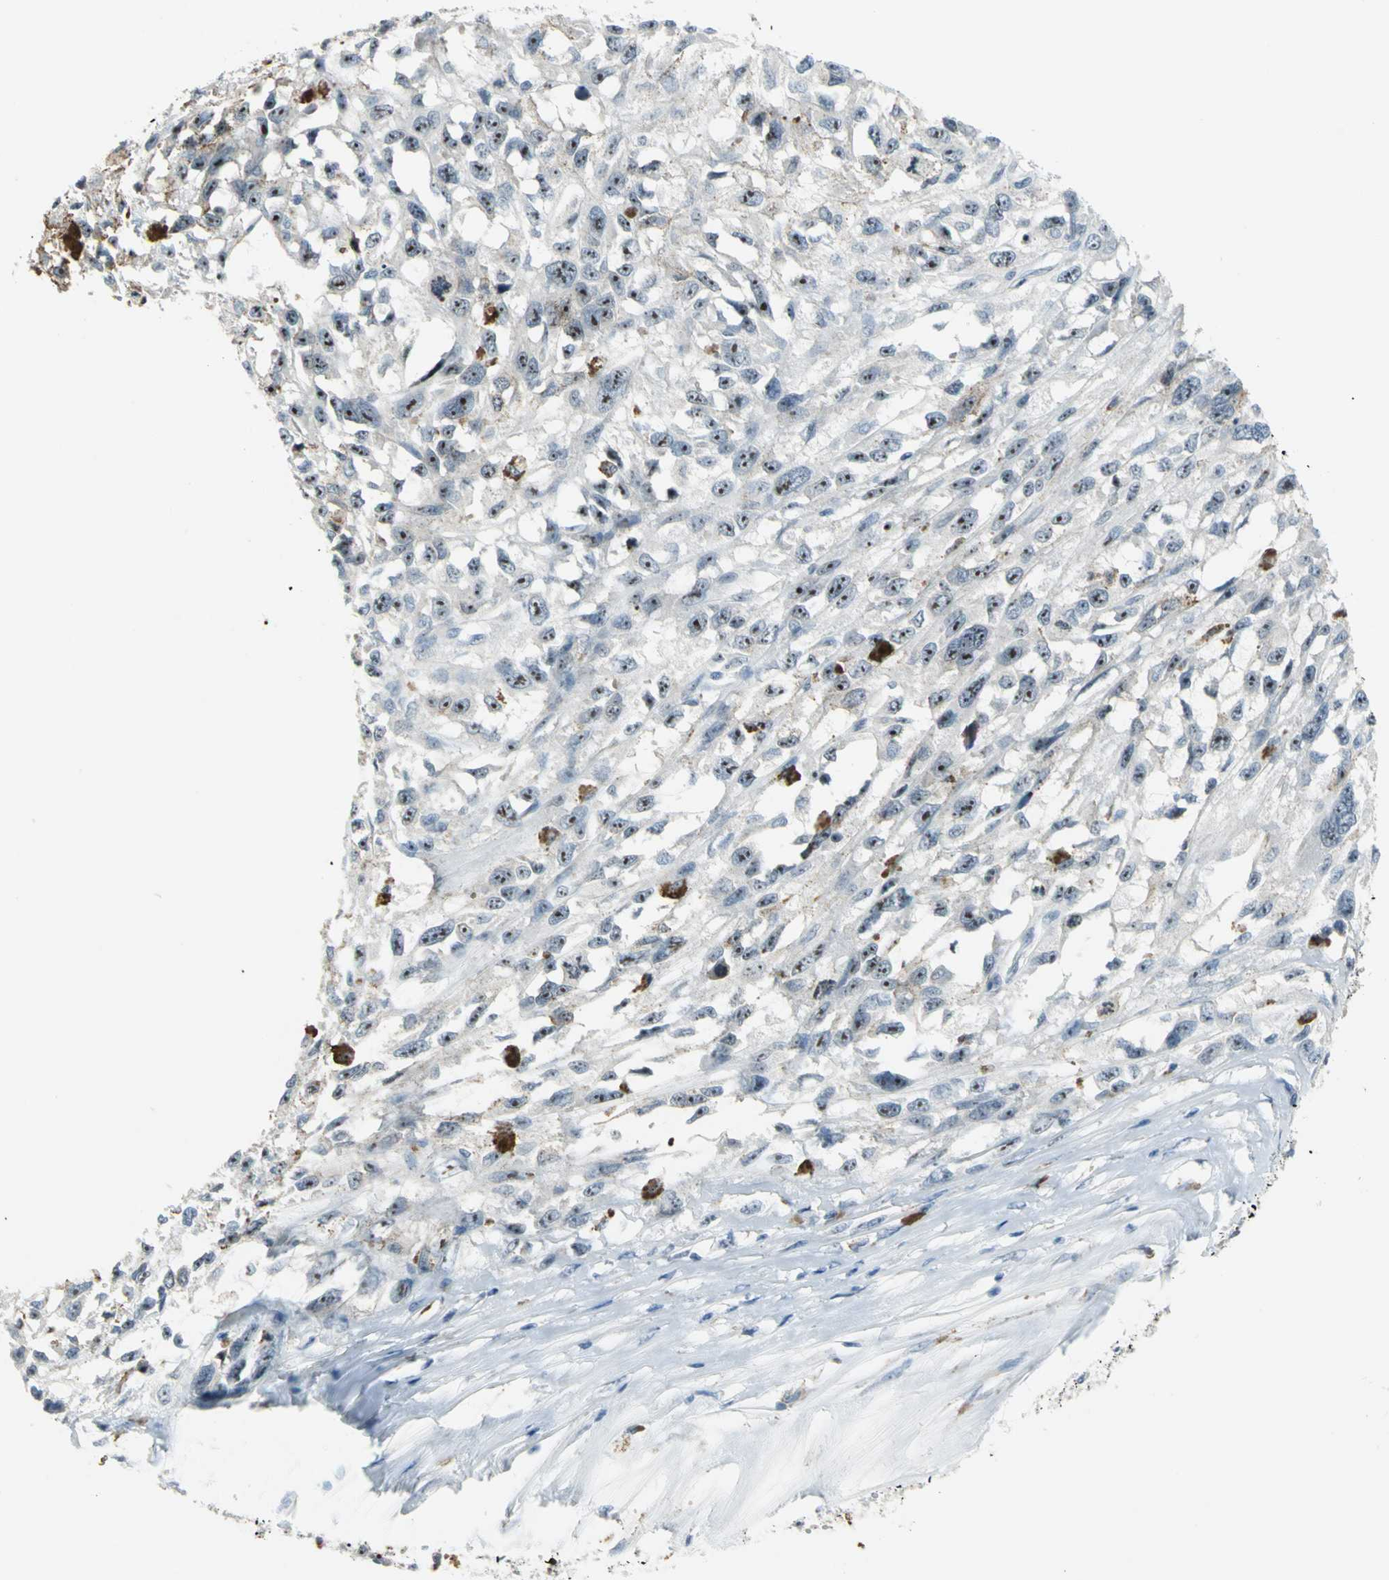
{"staining": {"intensity": "strong", "quantity": ">75%", "location": "nuclear"}, "tissue": "melanoma", "cell_type": "Tumor cells", "image_type": "cancer", "snomed": [{"axis": "morphology", "description": "Malignant melanoma, Metastatic site"}, {"axis": "topography", "description": "Lymph node"}], "caption": "Human malignant melanoma (metastatic site) stained for a protein (brown) displays strong nuclear positive positivity in approximately >75% of tumor cells.", "gene": "MYBBP1A", "patient": {"sex": "male", "age": 59}}